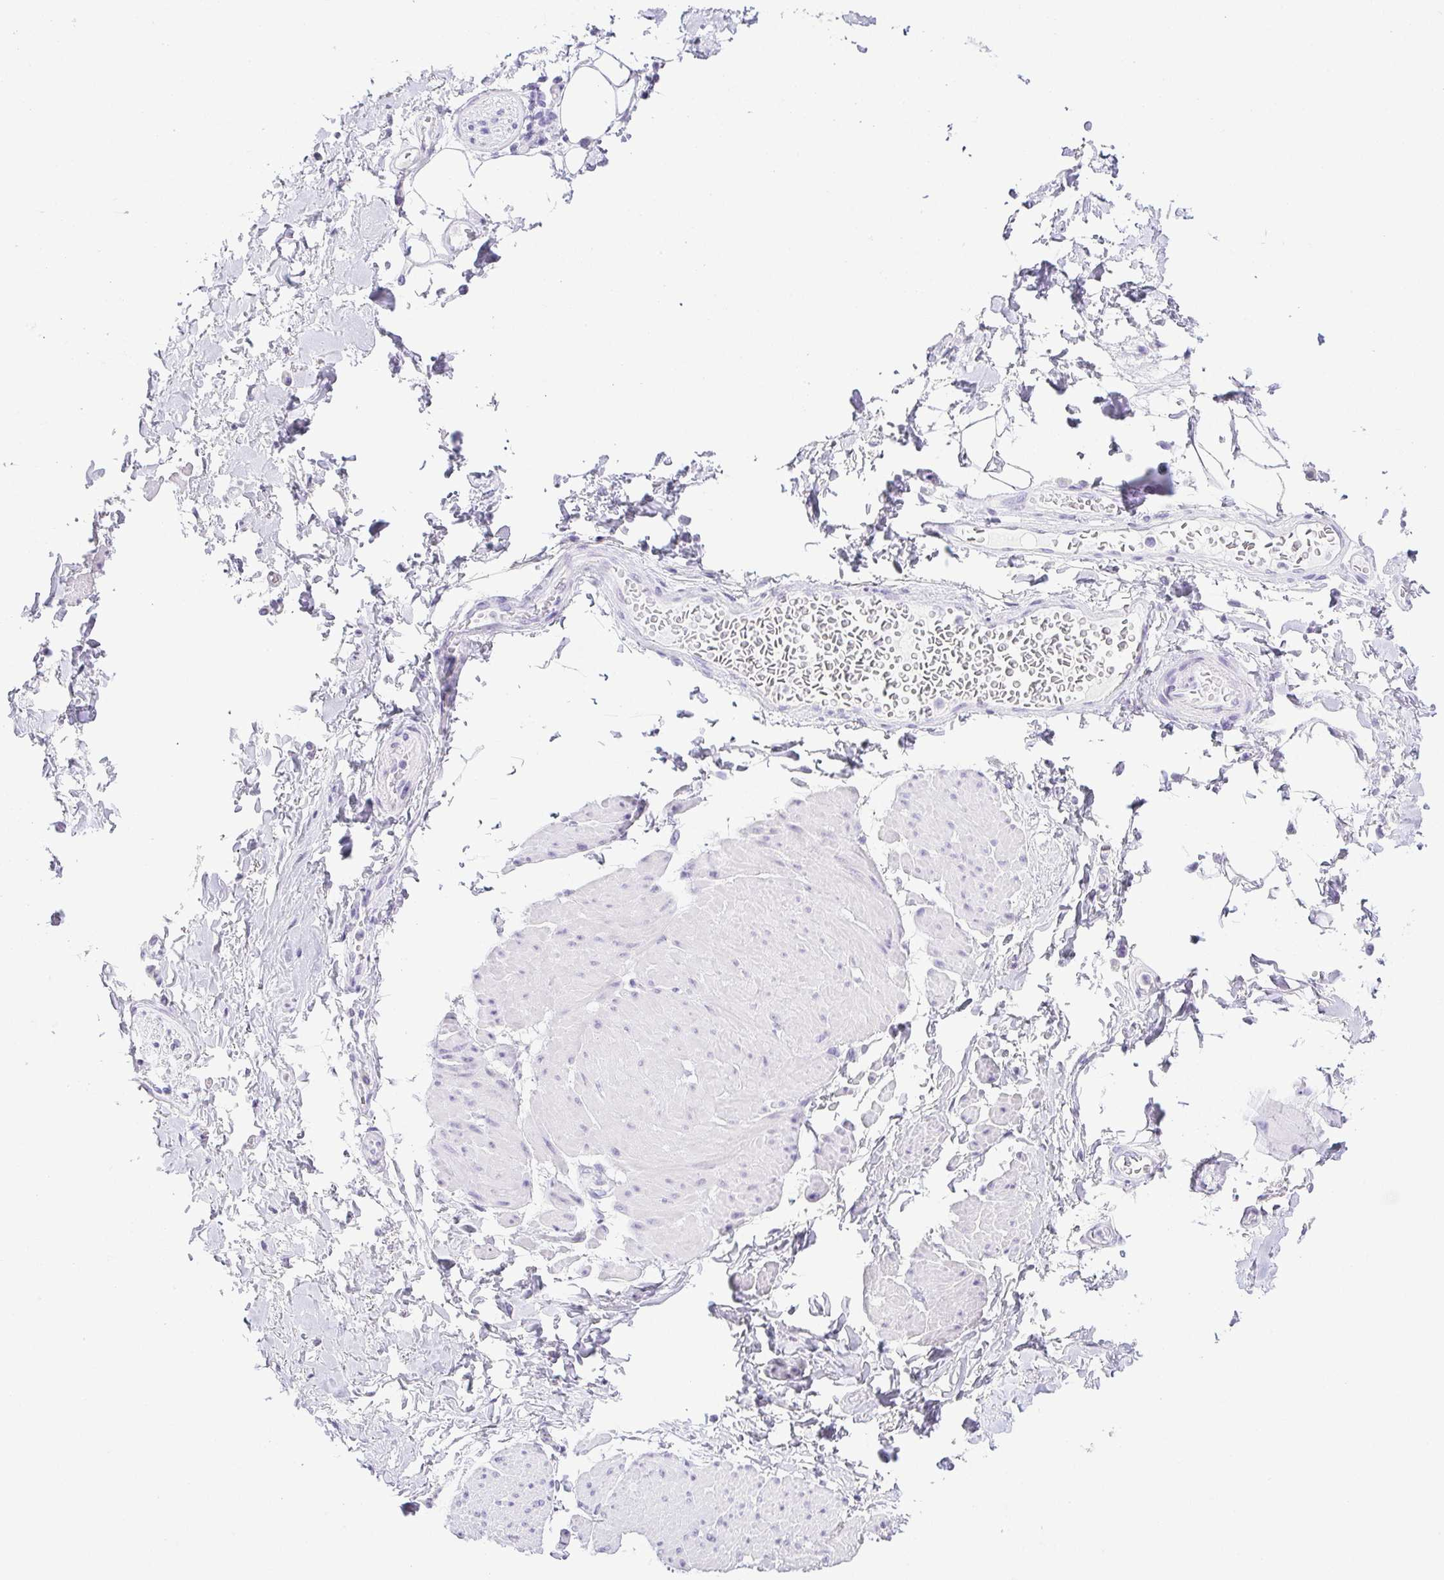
{"staining": {"intensity": "negative", "quantity": "none", "location": "none"}, "tissue": "adipose tissue", "cell_type": "Adipocytes", "image_type": "normal", "snomed": [{"axis": "morphology", "description": "Normal tissue, NOS"}, {"axis": "topography", "description": "Urinary bladder"}, {"axis": "topography", "description": "Peripheral nerve tissue"}], "caption": "The micrograph reveals no significant positivity in adipocytes of adipose tissue. (DAB IHC, high magnification).", "gene": "HLA", "patient": {"sex": "female", "age": 60}}